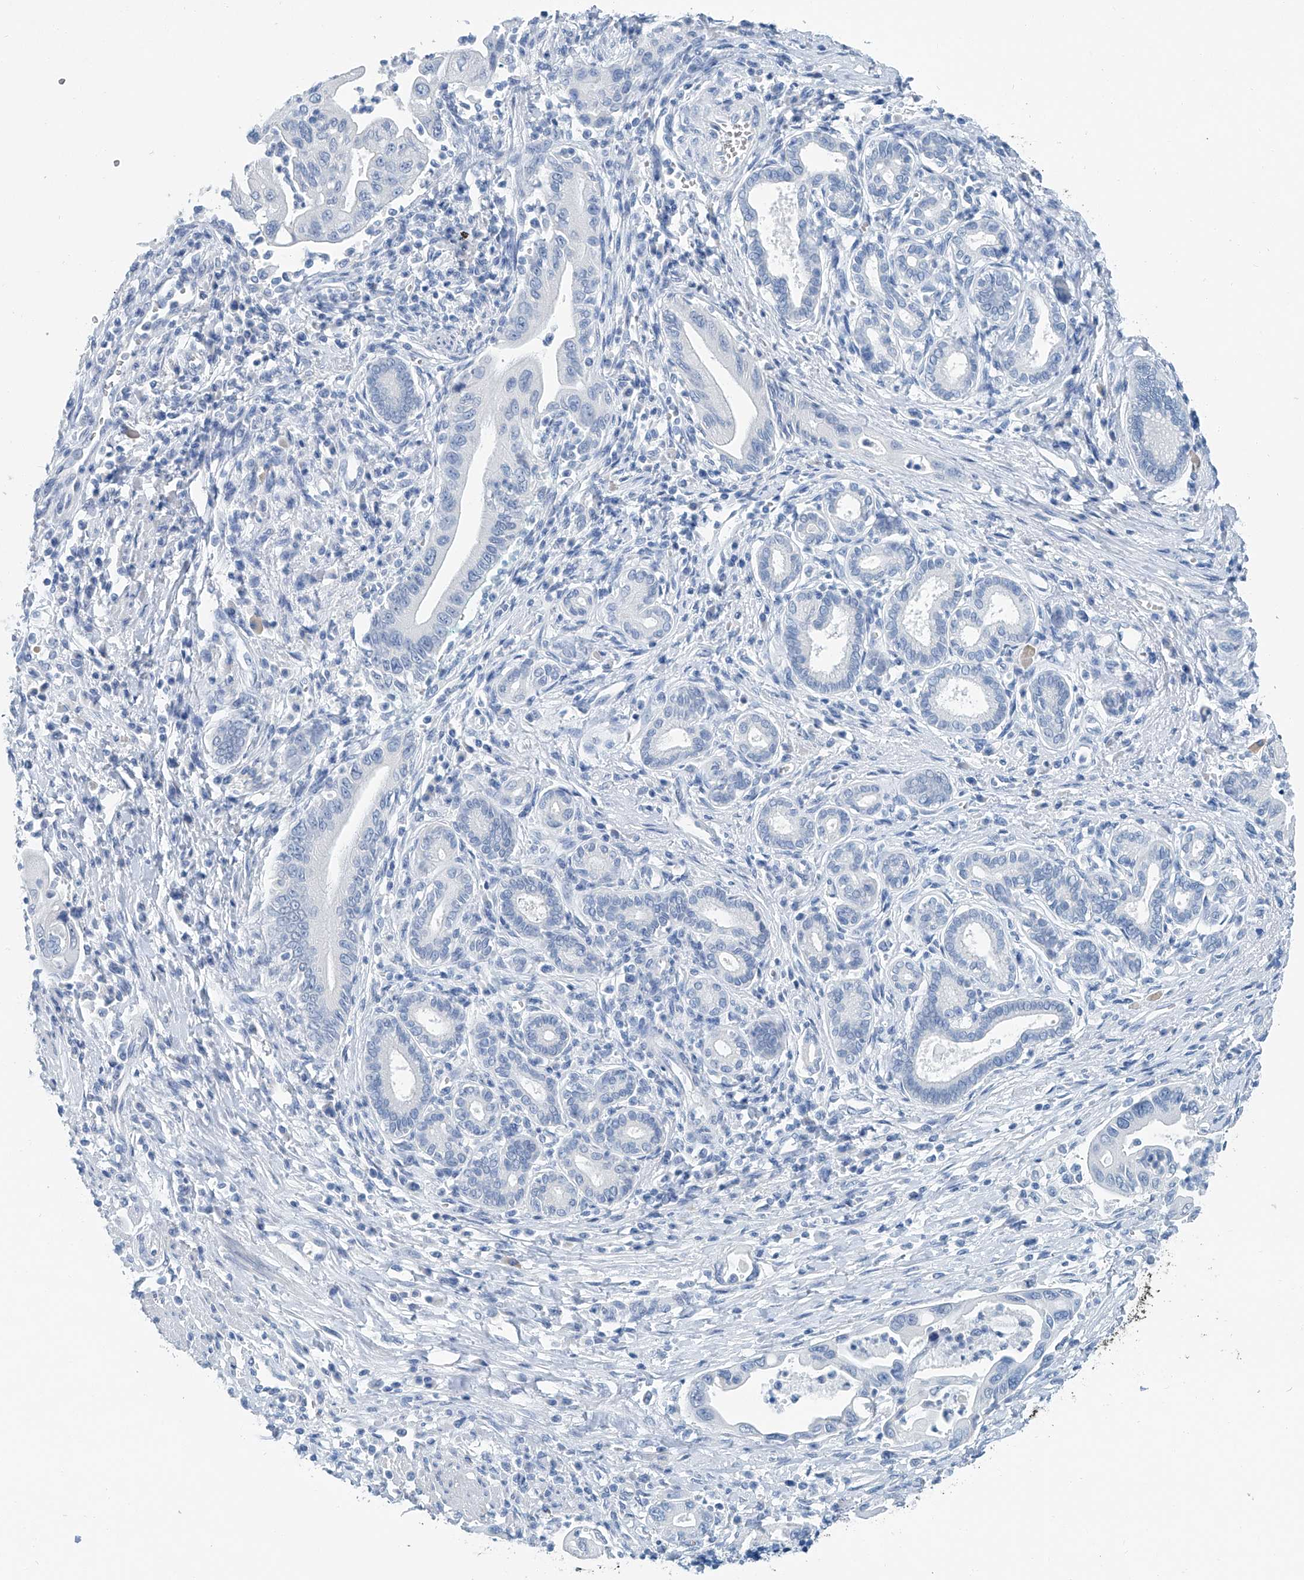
{"staining": {"intensity": "negative", "quantity": "none", "location": "none"}, "tissue": "pancreatic cancer", "cell_type": "Tumor cells", "image_type": "cancer", "snomed": [{"axis": "morphology", "description": "Adenocarcinoma, NOS"}, {"axis": "topography", "description": "Pancreas"}], "caption": "Immunohistochemistry of pancreatic cancer (adenocarcinoma) exhibits no staining in tumor cells.", "gene": "CYP2A7", "patient": {"sex": "male", "age": 78}}